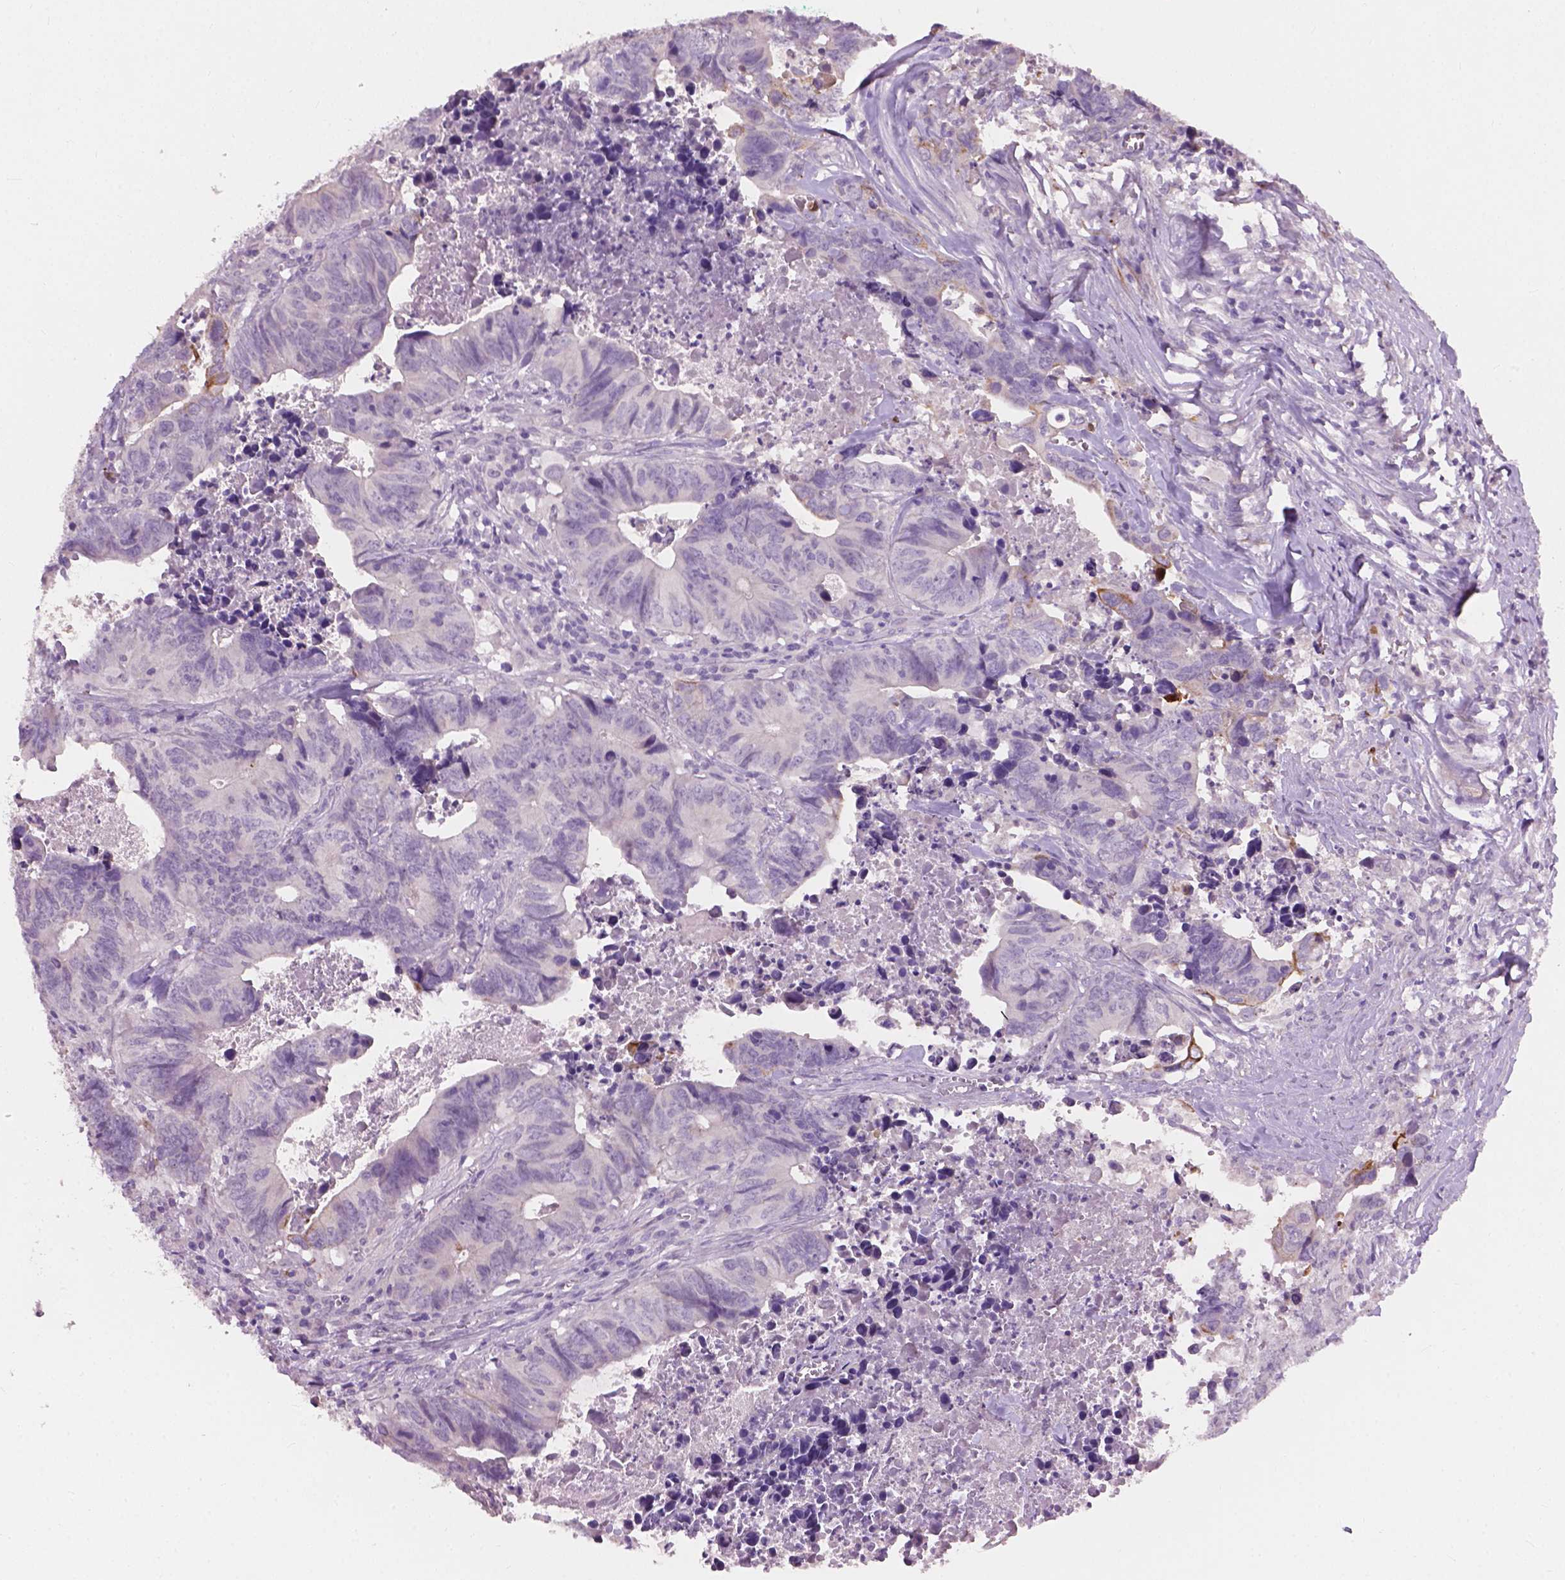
{"staining": {"intensity": "negative", "quantity": "none", "location": "none"}, "tissue": "colorectal cancer", "cell_type": "Tumor cells", "image_type": "cancer", "snomed": [{"axis": "morphology", "description": "Adenocarcinoma, NOS"}, {"axis": "topography", "description": "Colon"}], "caption": "This image is of colorectal cancer stained with immunohistochemistry to label a protein in brown with the nuclei are counter-stained blue. There is no staining in tumor cells. The staining was performed using DAB to visualize the protein expression in brown, while the nuclei were stained in blue with hematoxylin (Magnification: 20x).", "gene": "KRT17", "patient": {"sex": "female", "age": 82}}